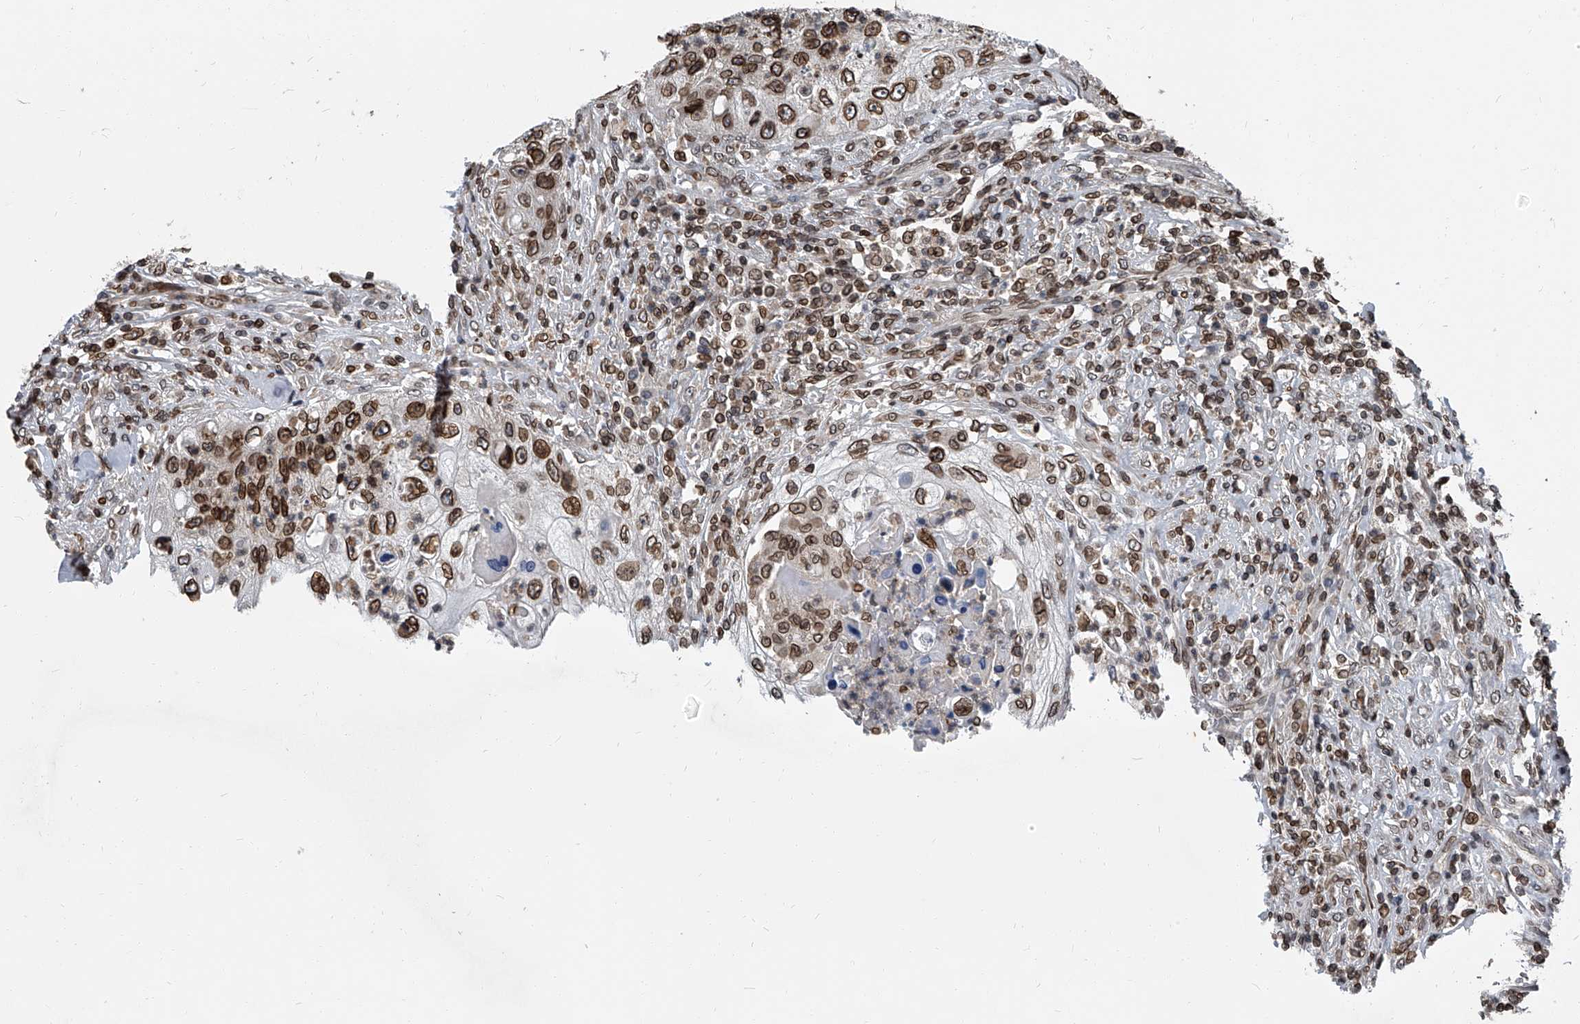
{"staining": {"intensity": "moderate", "quantity": ">75%", "location": "cytoplasmic/membranous,nuclear"}, "tissue": "urothelial cancer", "cell_type": "Tumor cells", "image_type": "cancer", "snomed": [{"axis": "morphology", "description": "Urothelial carcinoma, High grade"}, {"axis": "topography", "description": "Urinary bladder"}], "caption": "This image demonstrates immunohistochemistry staining of urothelial cancer, with medium moderate cytoplasmic/membranous and nuclear positivity in approximately >75% of tumor cells.", "gene": "PHF20", "patient": {"sex": "female", "age": 60}}